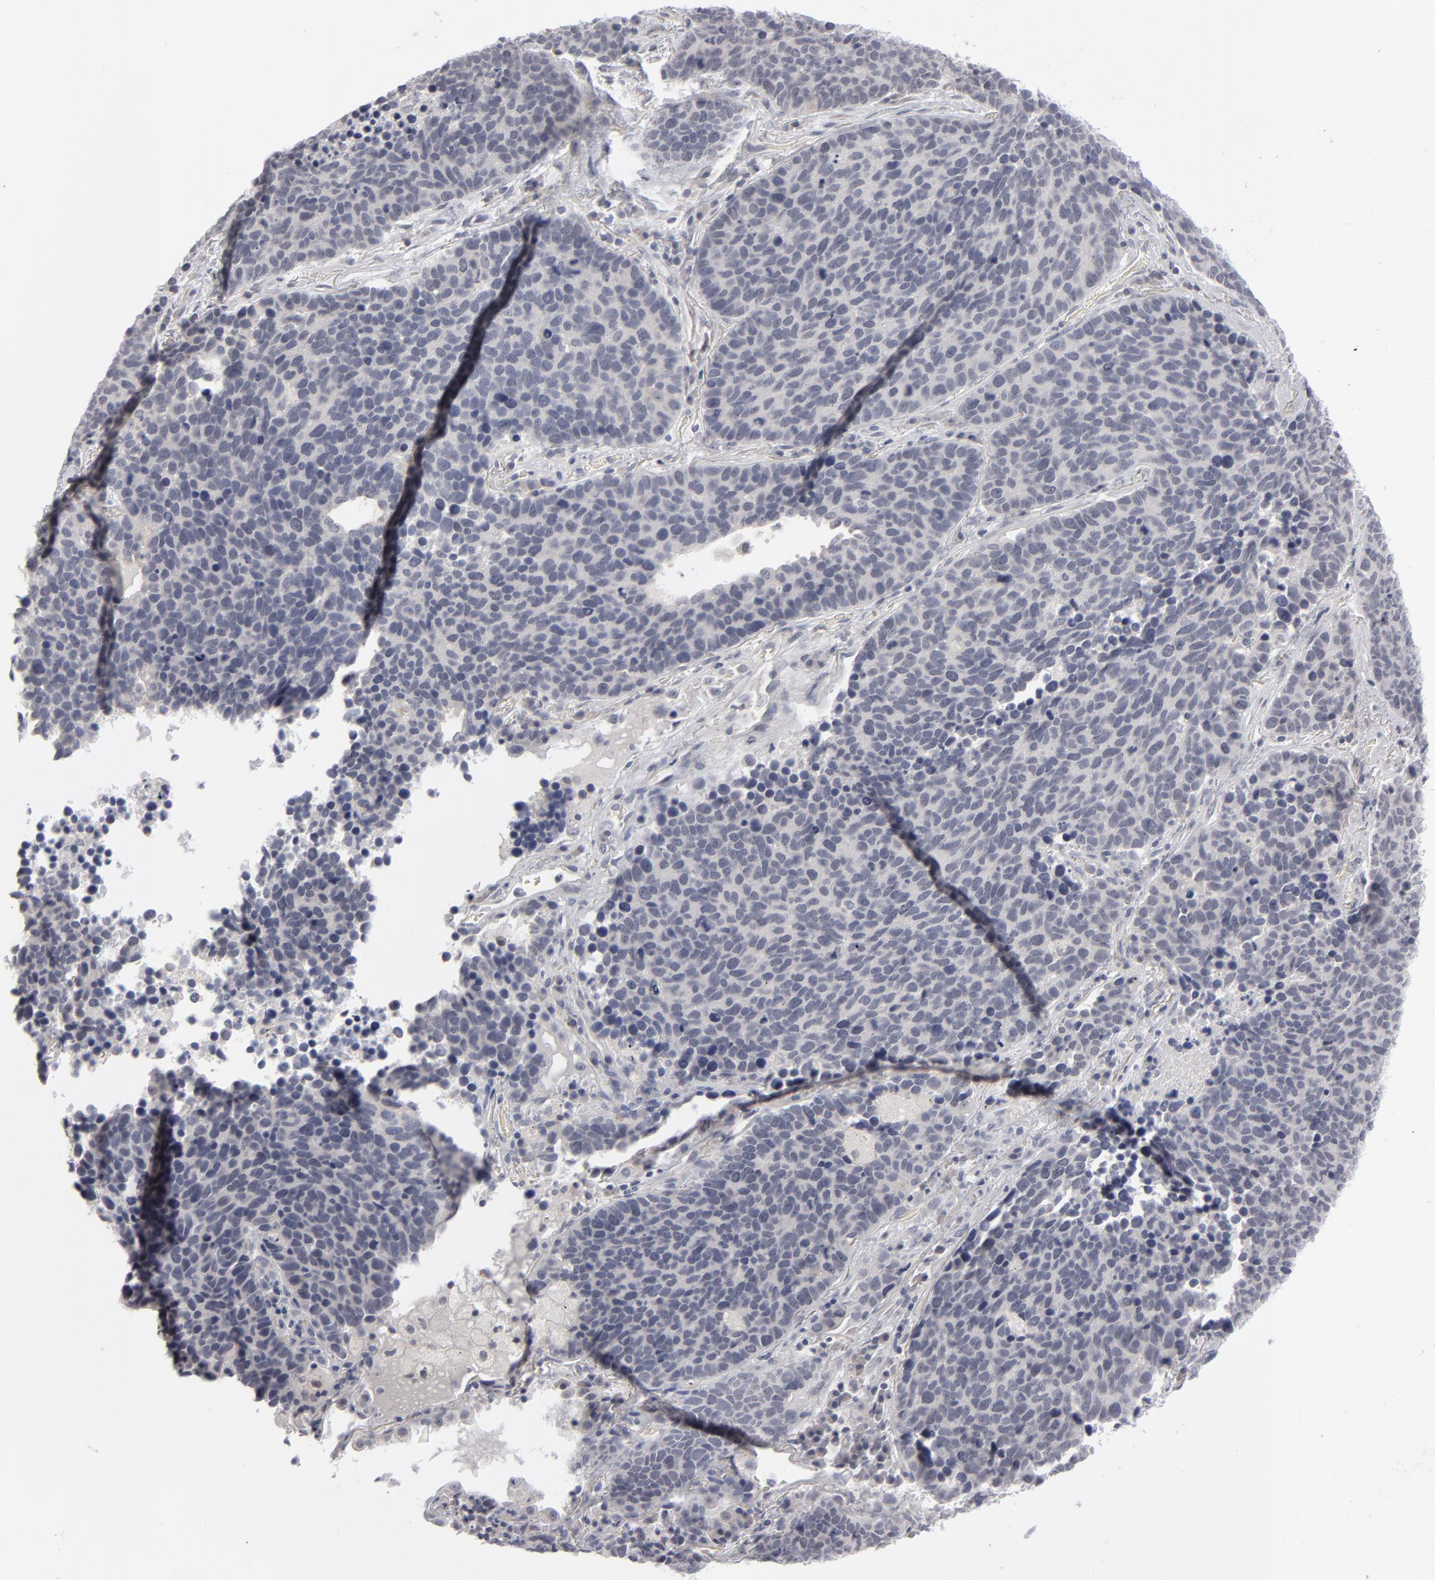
{"staining": {"intensity": "negative", "quantity": "none", "location": "none"}, "tissue": "lung cancer", "cell_type": "Tumor cells", "image_type": "cancer", "snomed": [{"axis": "morphology", "description": "Neoplasm, malignant, NOS"}, {"axis": "topography", "description": "Lung"}], "caption": "A histopathology image of lung cancer stained for a protein reveals no brown staining in tumor cells. (DAB immunohistochemistry visualized using brightfield microscopy, high magnification).", "gene": "KIAA1210", "patient": {"sex": "female", "age": 75}}